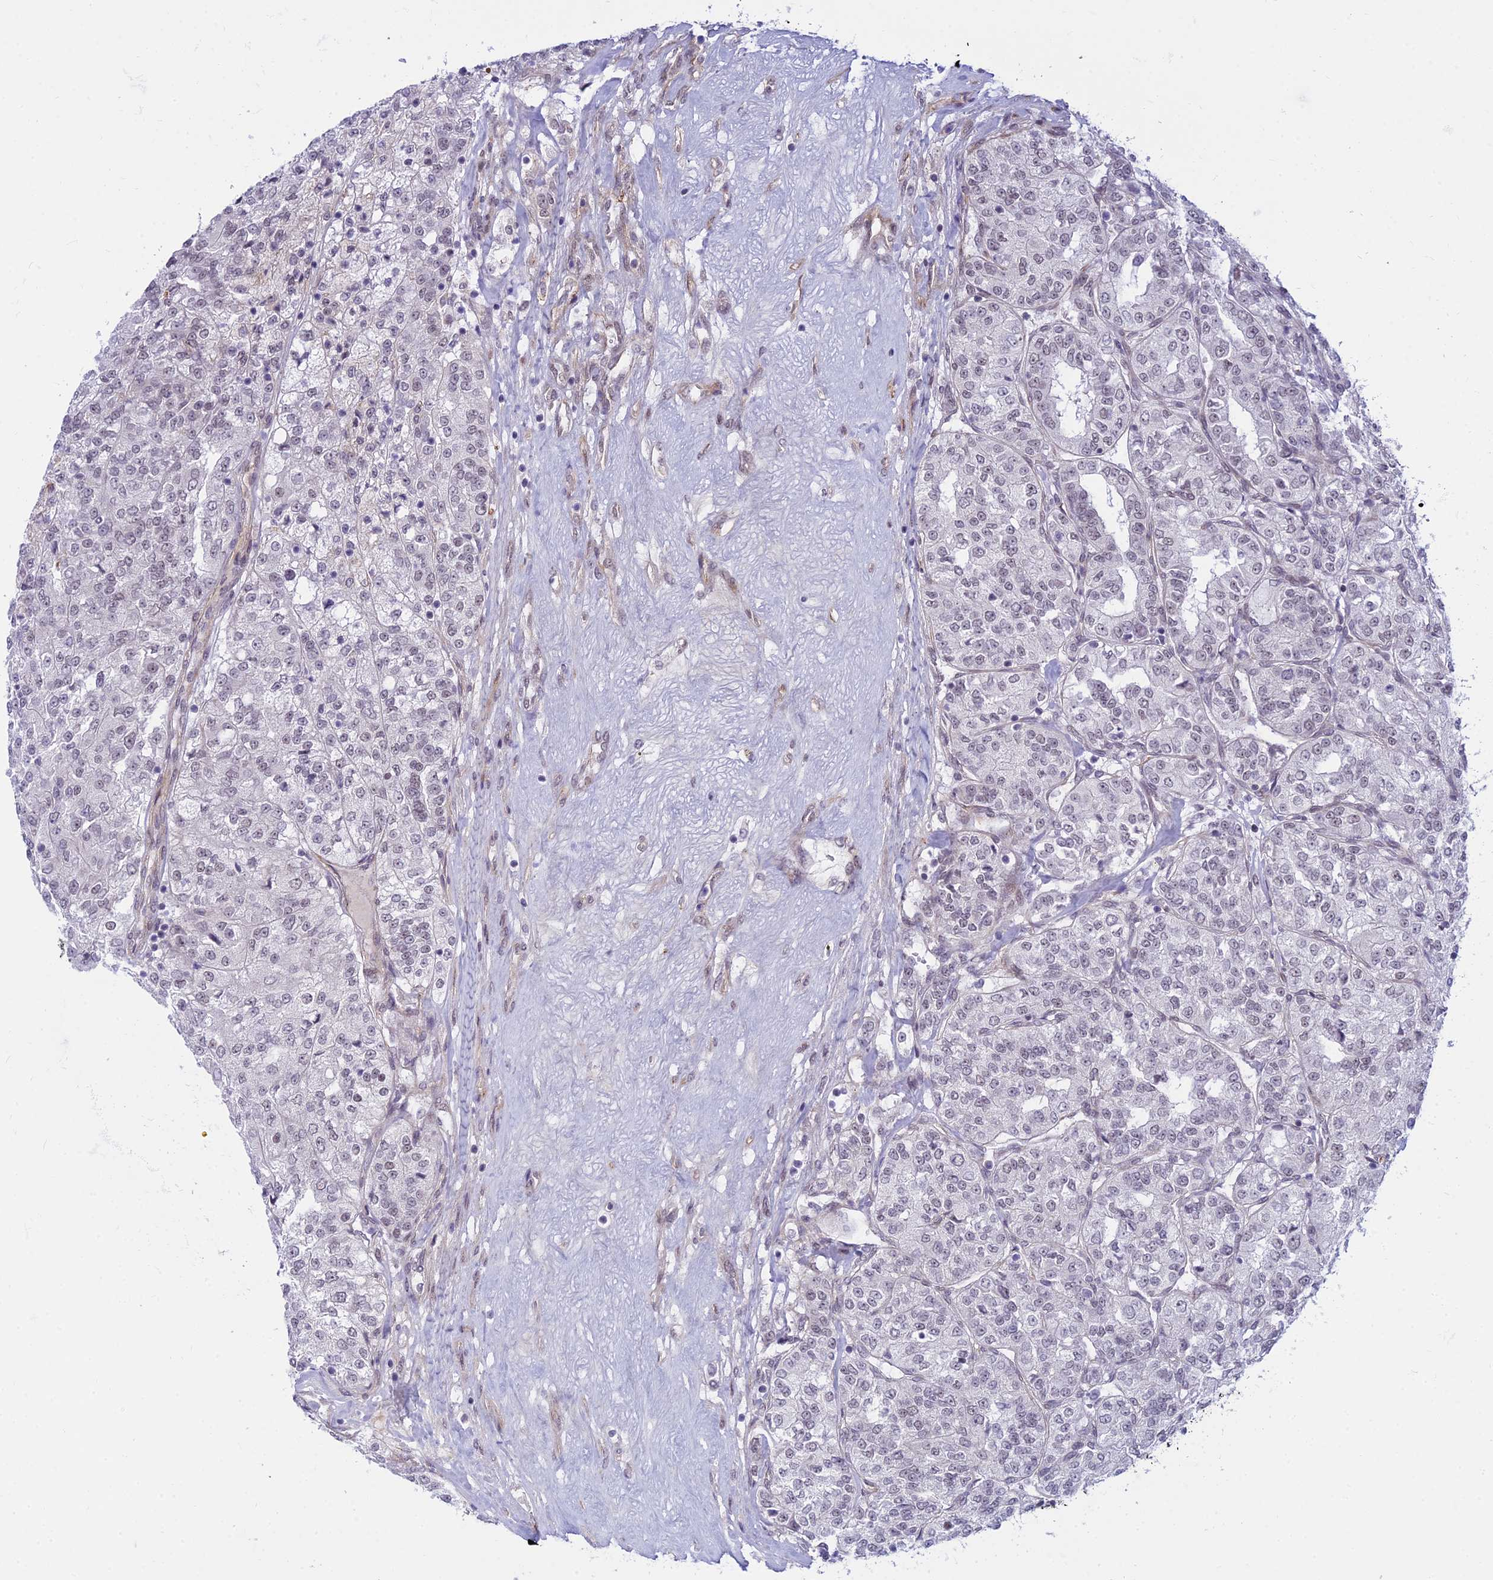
{"staining": {"intensity": "negative", "quantity": "none", "location": "none"}, "tissue": "renal cancer", "cell_type": "Tumor cells", "image_type": "cancer", "snomed": [{"axis": "morphology", "description": "Adenocarcinoma, NOS"}, {"axis": "topography", "description": "Kidney"}], "caption": "The photomicrograph reveals no significant positivity in tumor cells of adenocarcinoma (renal).", "gene": "SAPCD2", "patient": {"sex": "female", "age": 63}}